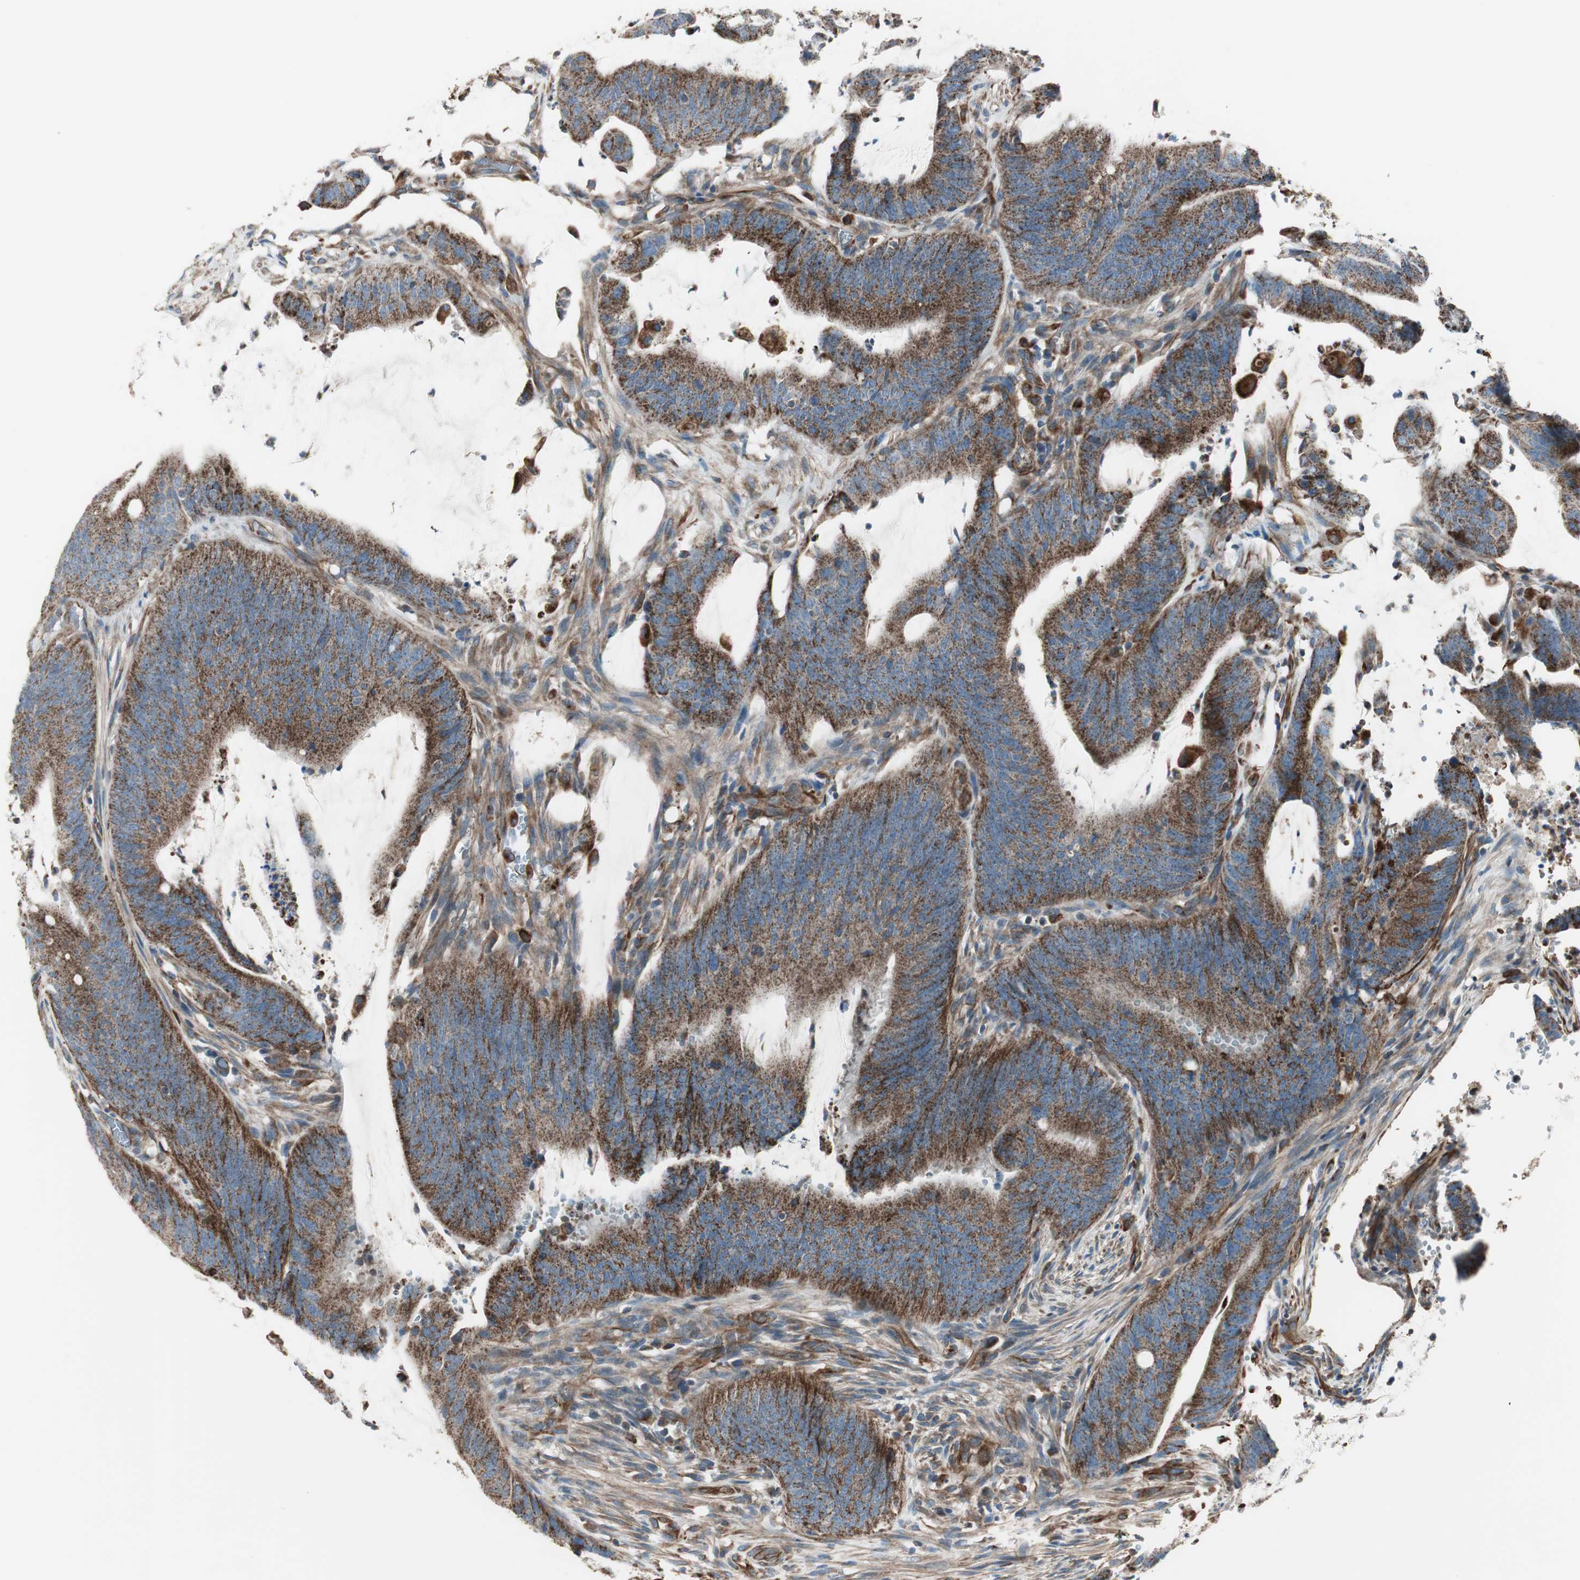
{"staining": {"intensity": "moderate", "quantity": ">75%", "location": "cytoplasmic/membranous"}, "tissue": "colorectal cancer", "cell_type": "Tumor cells", "image_type": "cancer", "snomed": [{"axis": "morphology", "description": "Adenocarcinoma, NOS"}, {"axis": "topography", "description": "Rectum"}], "caption": "Immunohistochemical staining of colorectal cancer exhibits moderate cytoplasmic/membranous protein expression in approximately >75% of tumor cells.", "gene": "SRCIN1", "patient": {"sex": "female", "age": 66}}